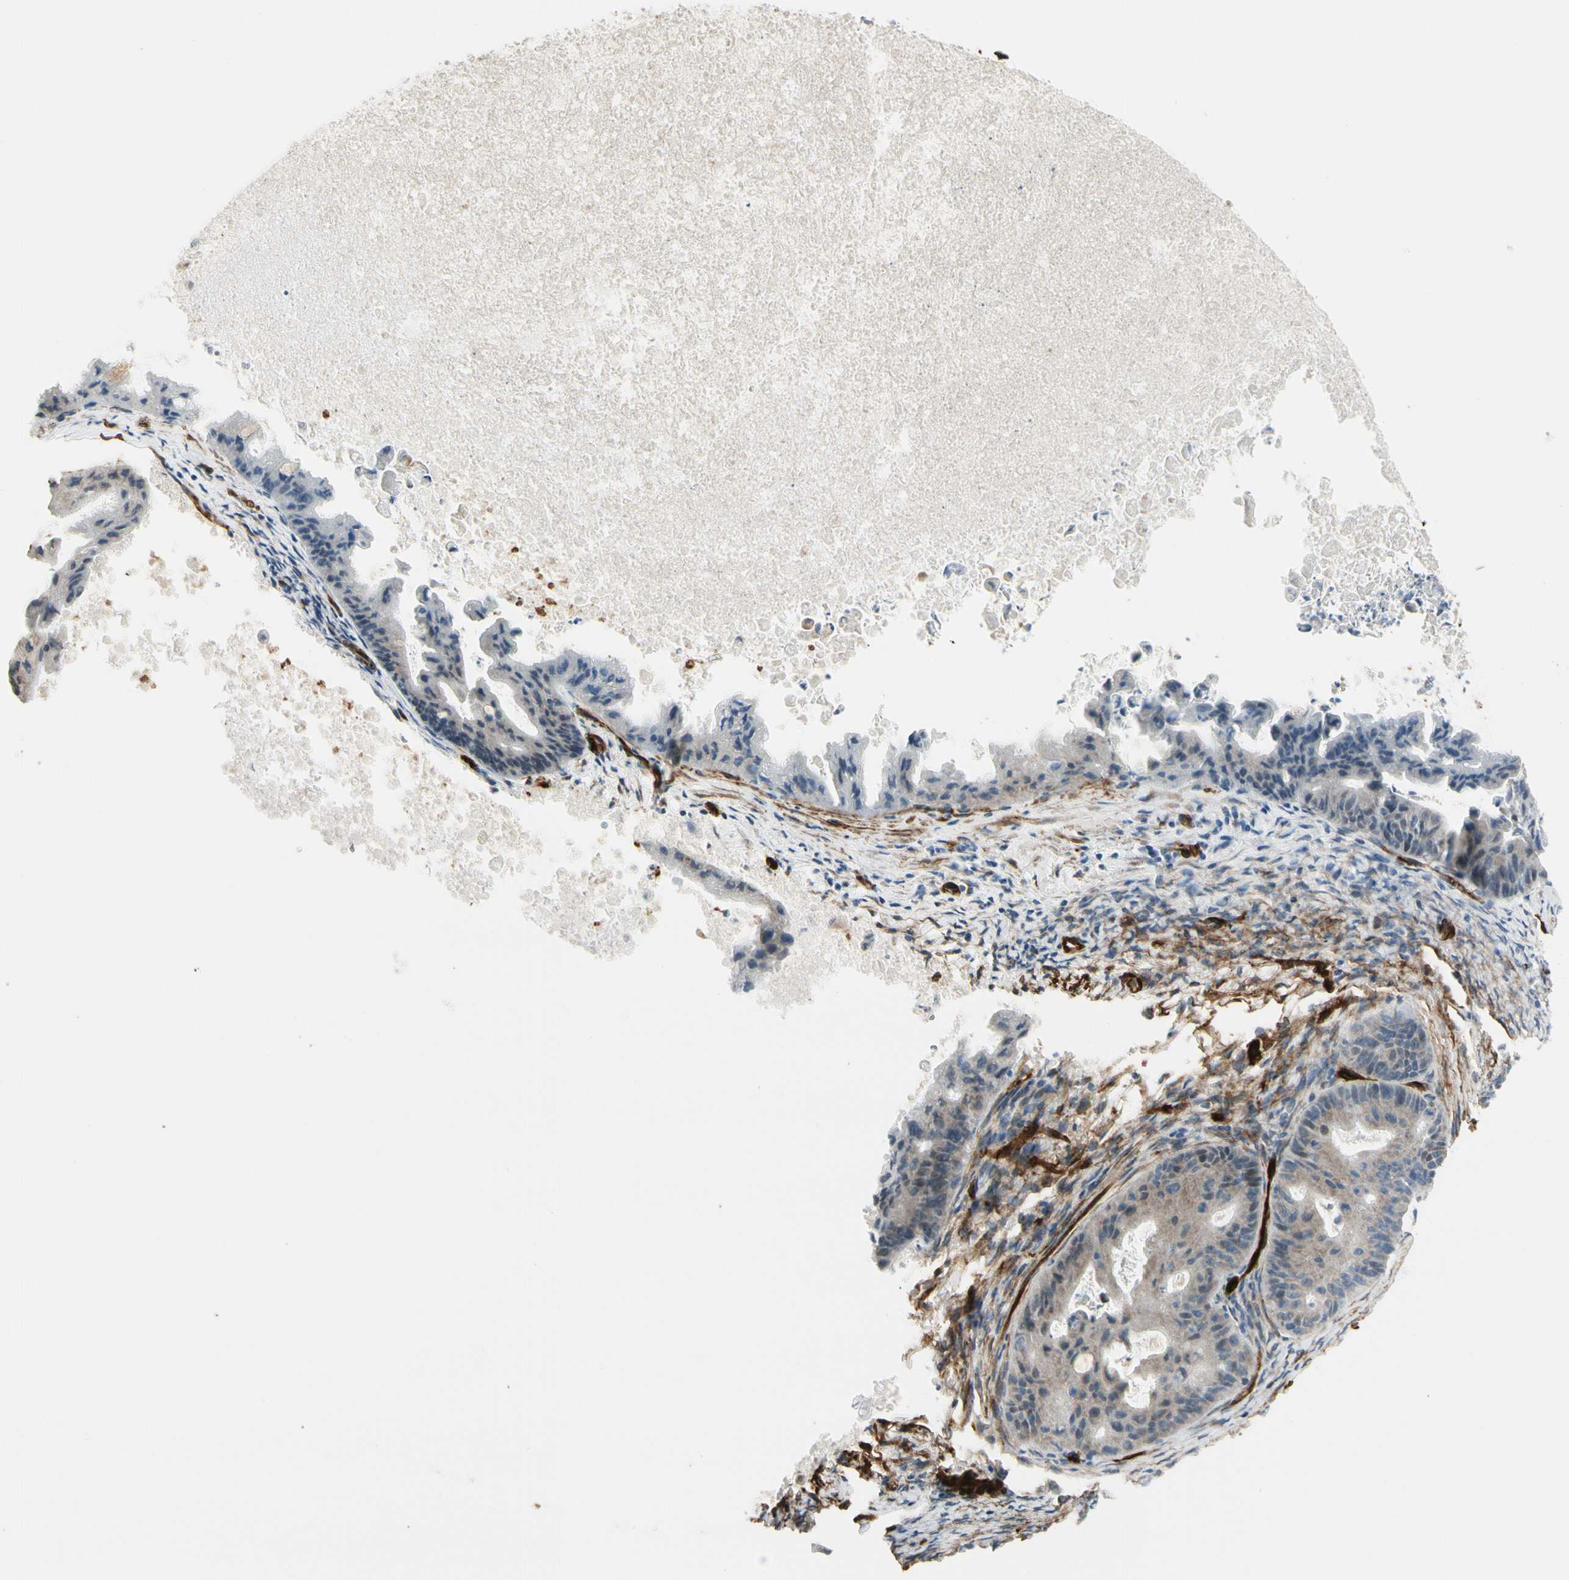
{"staining": {"intensity": "negative", "quantity": "none", "location": "none"}, "tissue": "ovarian cancer", "cell_type": "Tumor cells", "image_type": "cancer", "snomed": [{"axis": "morphology", "description": "Cystadenocarcinoma, mucinous, NOS"}, {"axis": "topography", "description": "Ovary"}], "caption": "An immunohistochemistry (IHC) image of ovarian cancer (mucinous cystadenocarcinoma) is shown. There is no staining in tumor cells of ovarian cancer (mucinous cystadenocarcinoma). (Stains: DAB IHC with hematoxylin counter stain, Microscopy: brightfield microscopy at high magnification).", "gene": "MCAM", "patient": {"sex": "female", "age": 37}}